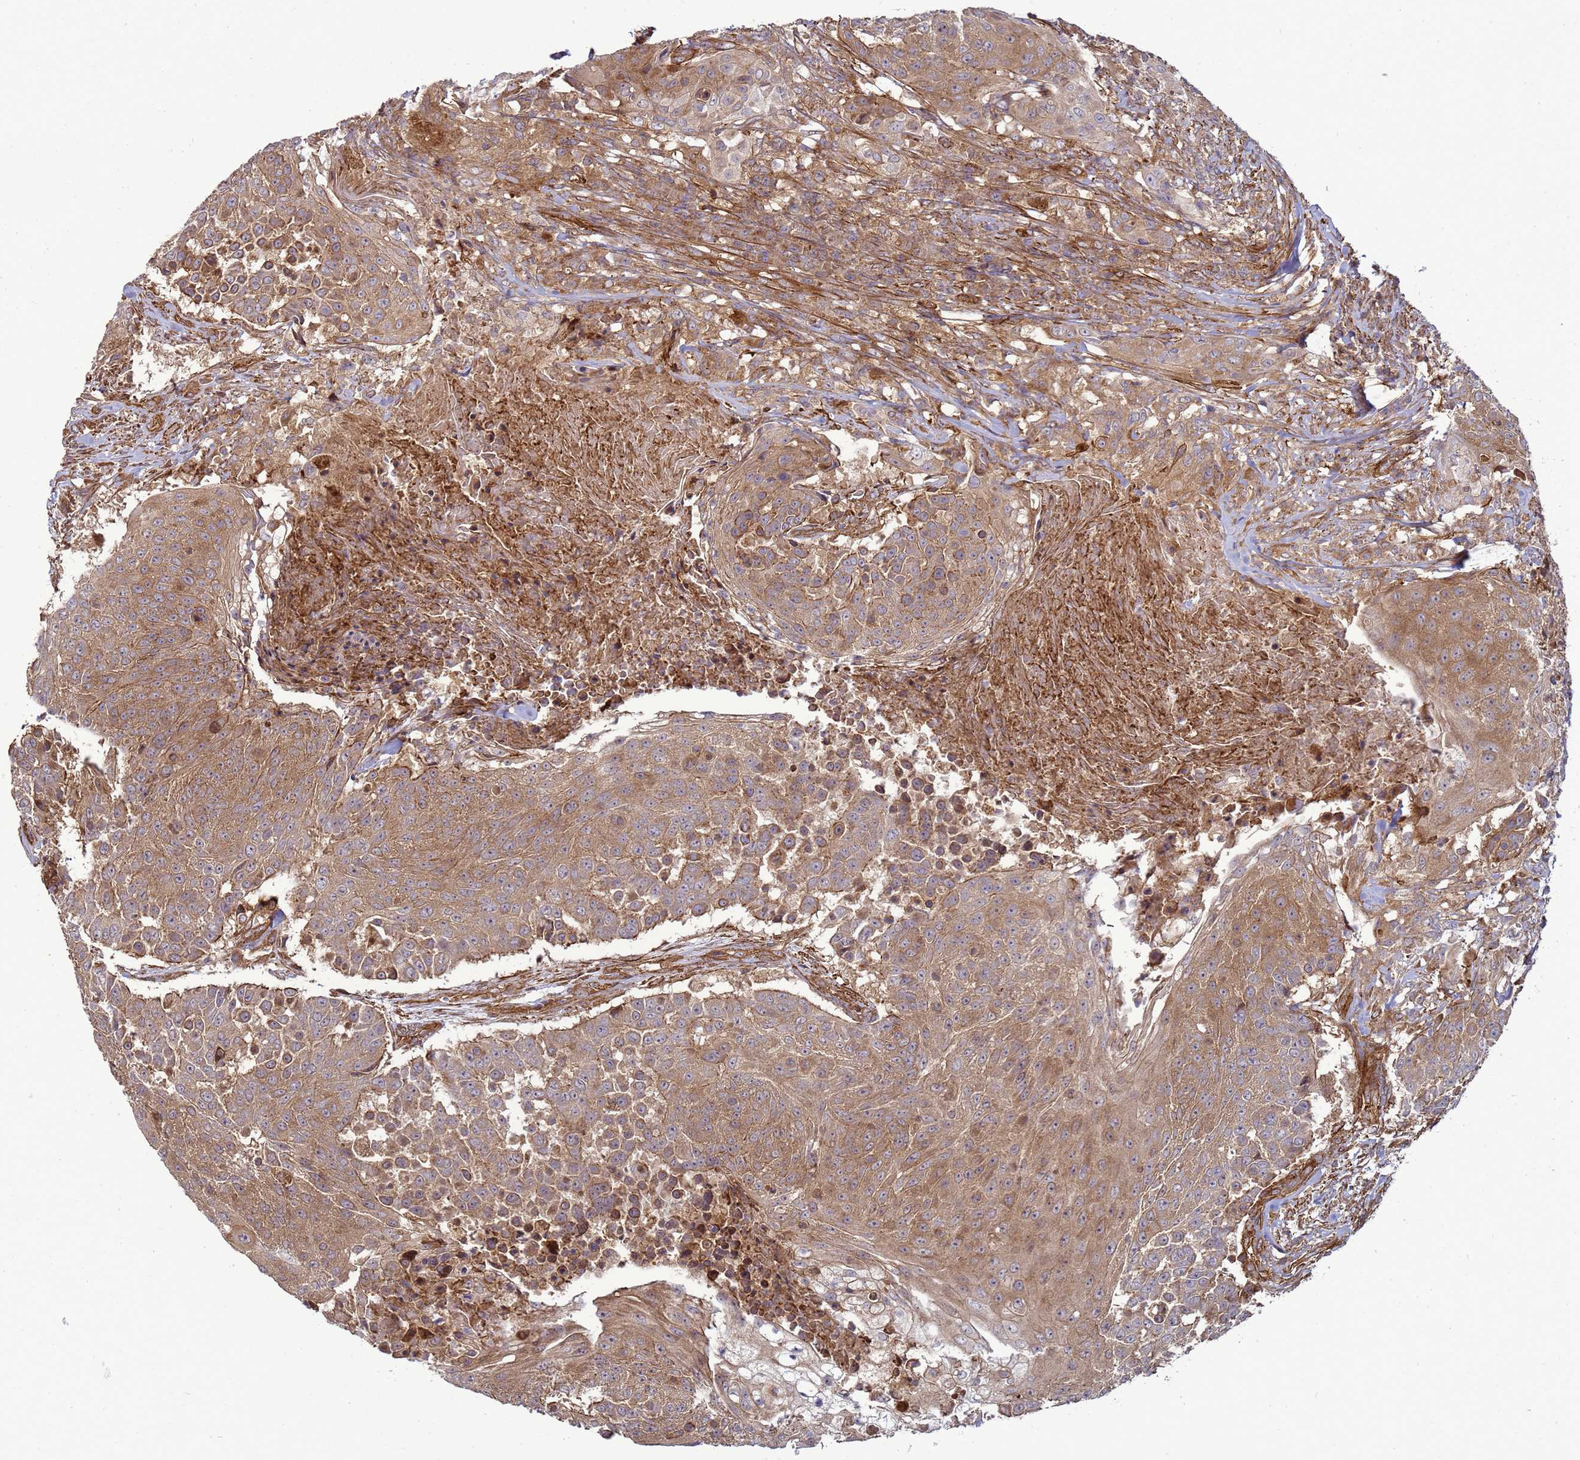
{"staining": {"intensity": "moderate", "quantity": ">75%", "location": "cytoplasmic/membranous"}, "tissue": "urothelial cancer", "cell_type": "Tumor cells", "image_type": "cancer", "snomed": [{"axis": "morphology", "description": "Urothelial carcinoma, High grade"}, {"axis": "topography", "description": "Urinary bladder"}], "caption": "A brown stain highlights moderate cytoplasmic/membranous positivity of a protein in human urothelial carcinoma (high-grade) tumor cells.", "gene": "CNOT1", "patient": {"sex": "female", "age": 63}}